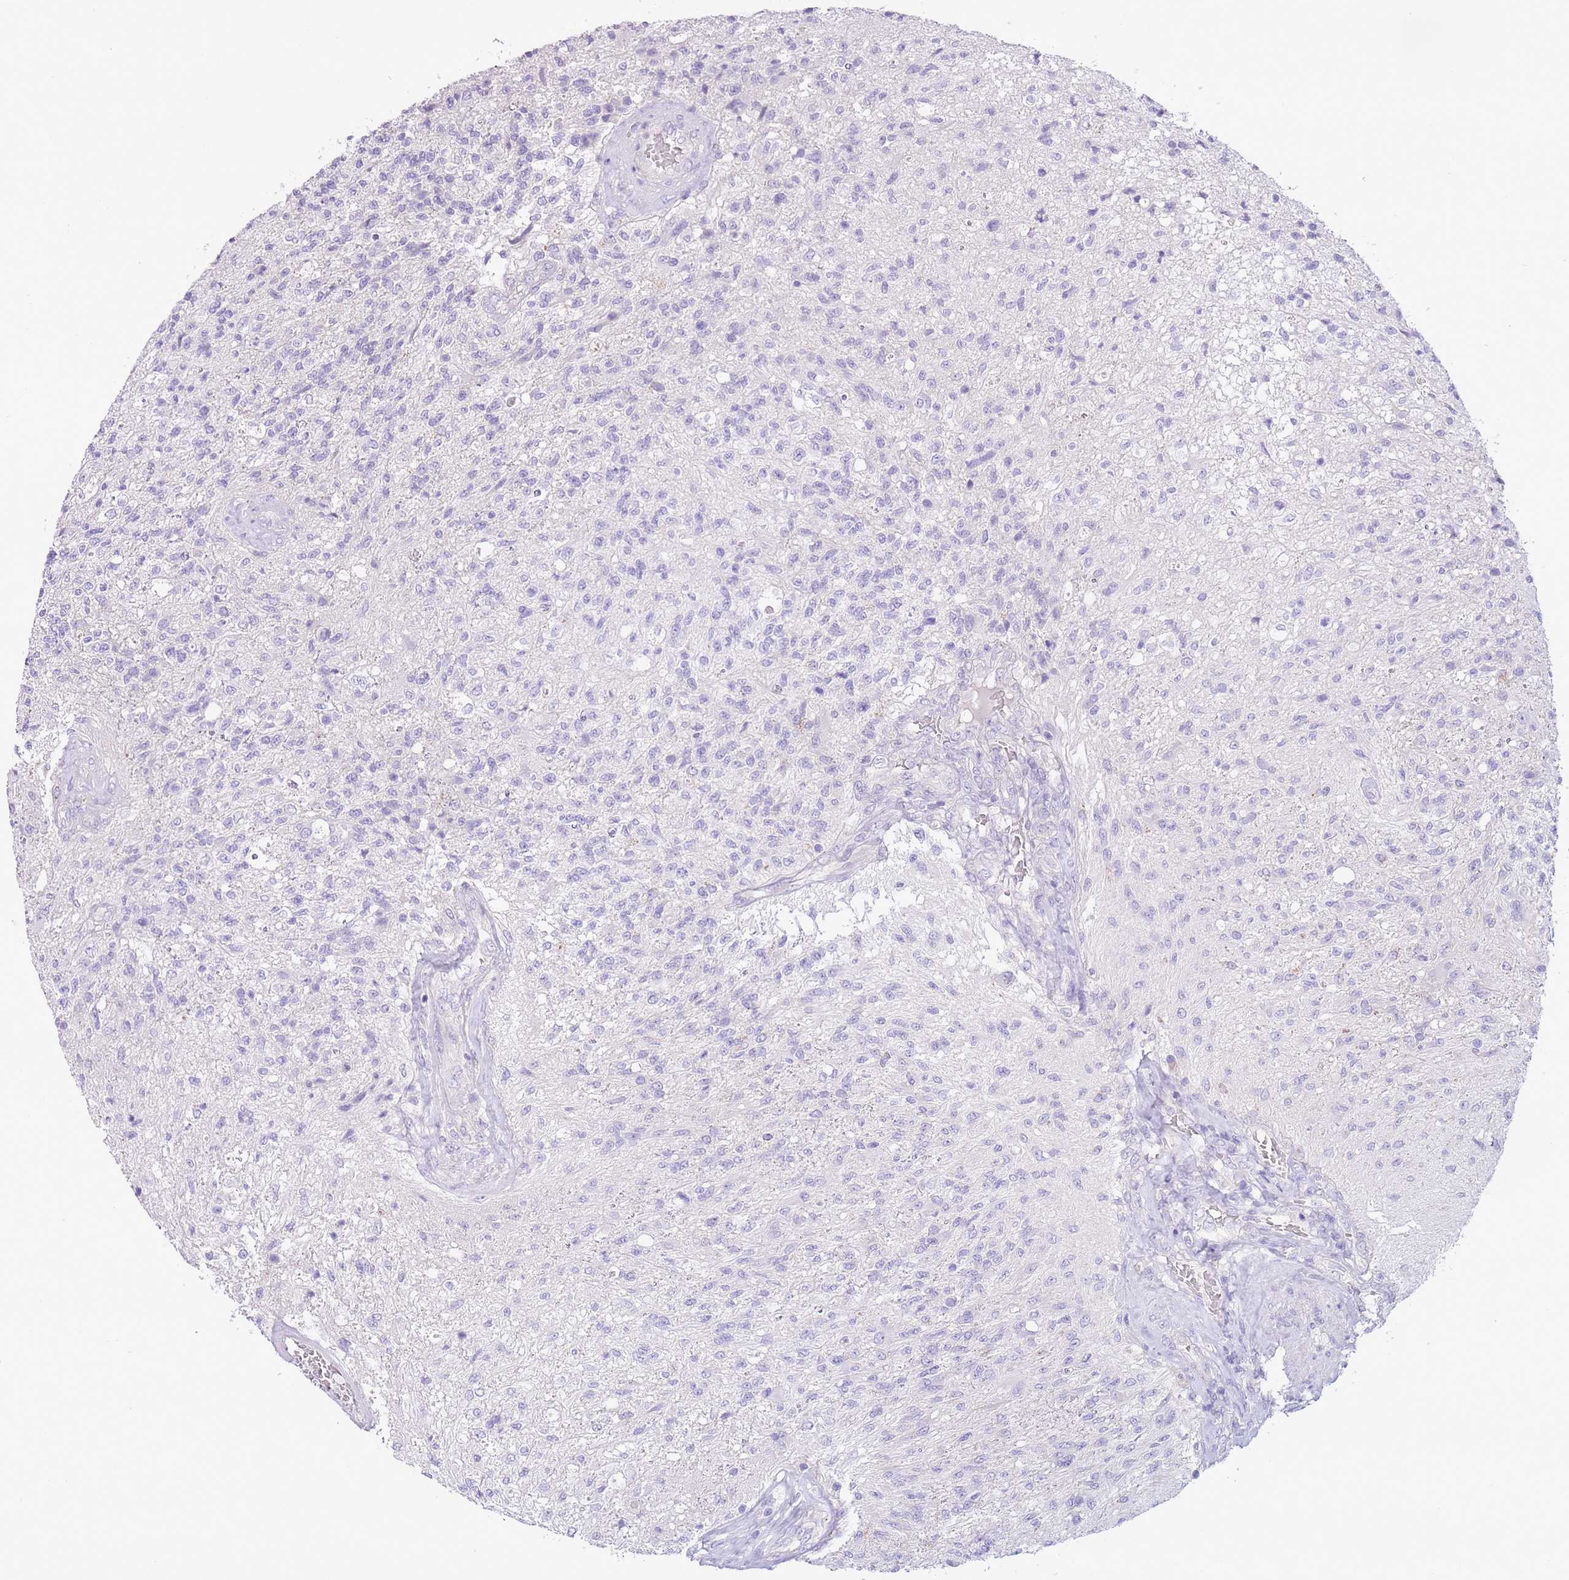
{"staining": {"intensity": "negative", "quantity": "none", "location": "none"}, "tissue": "glioma", "cell_type": "Tumor cells", "image_type": "cancer", "snomed": [{"axis": "morphology", "description": "Glioma, malignant, High grade"}, {"axis": "topography", "description": "Brain"}], "caption": "Micrograph shows no significant protein expression in tumor cells of malignant glioma (high-grade).", "gene": "ZNF697", "patient": {"sex": "male", "age": 56}}